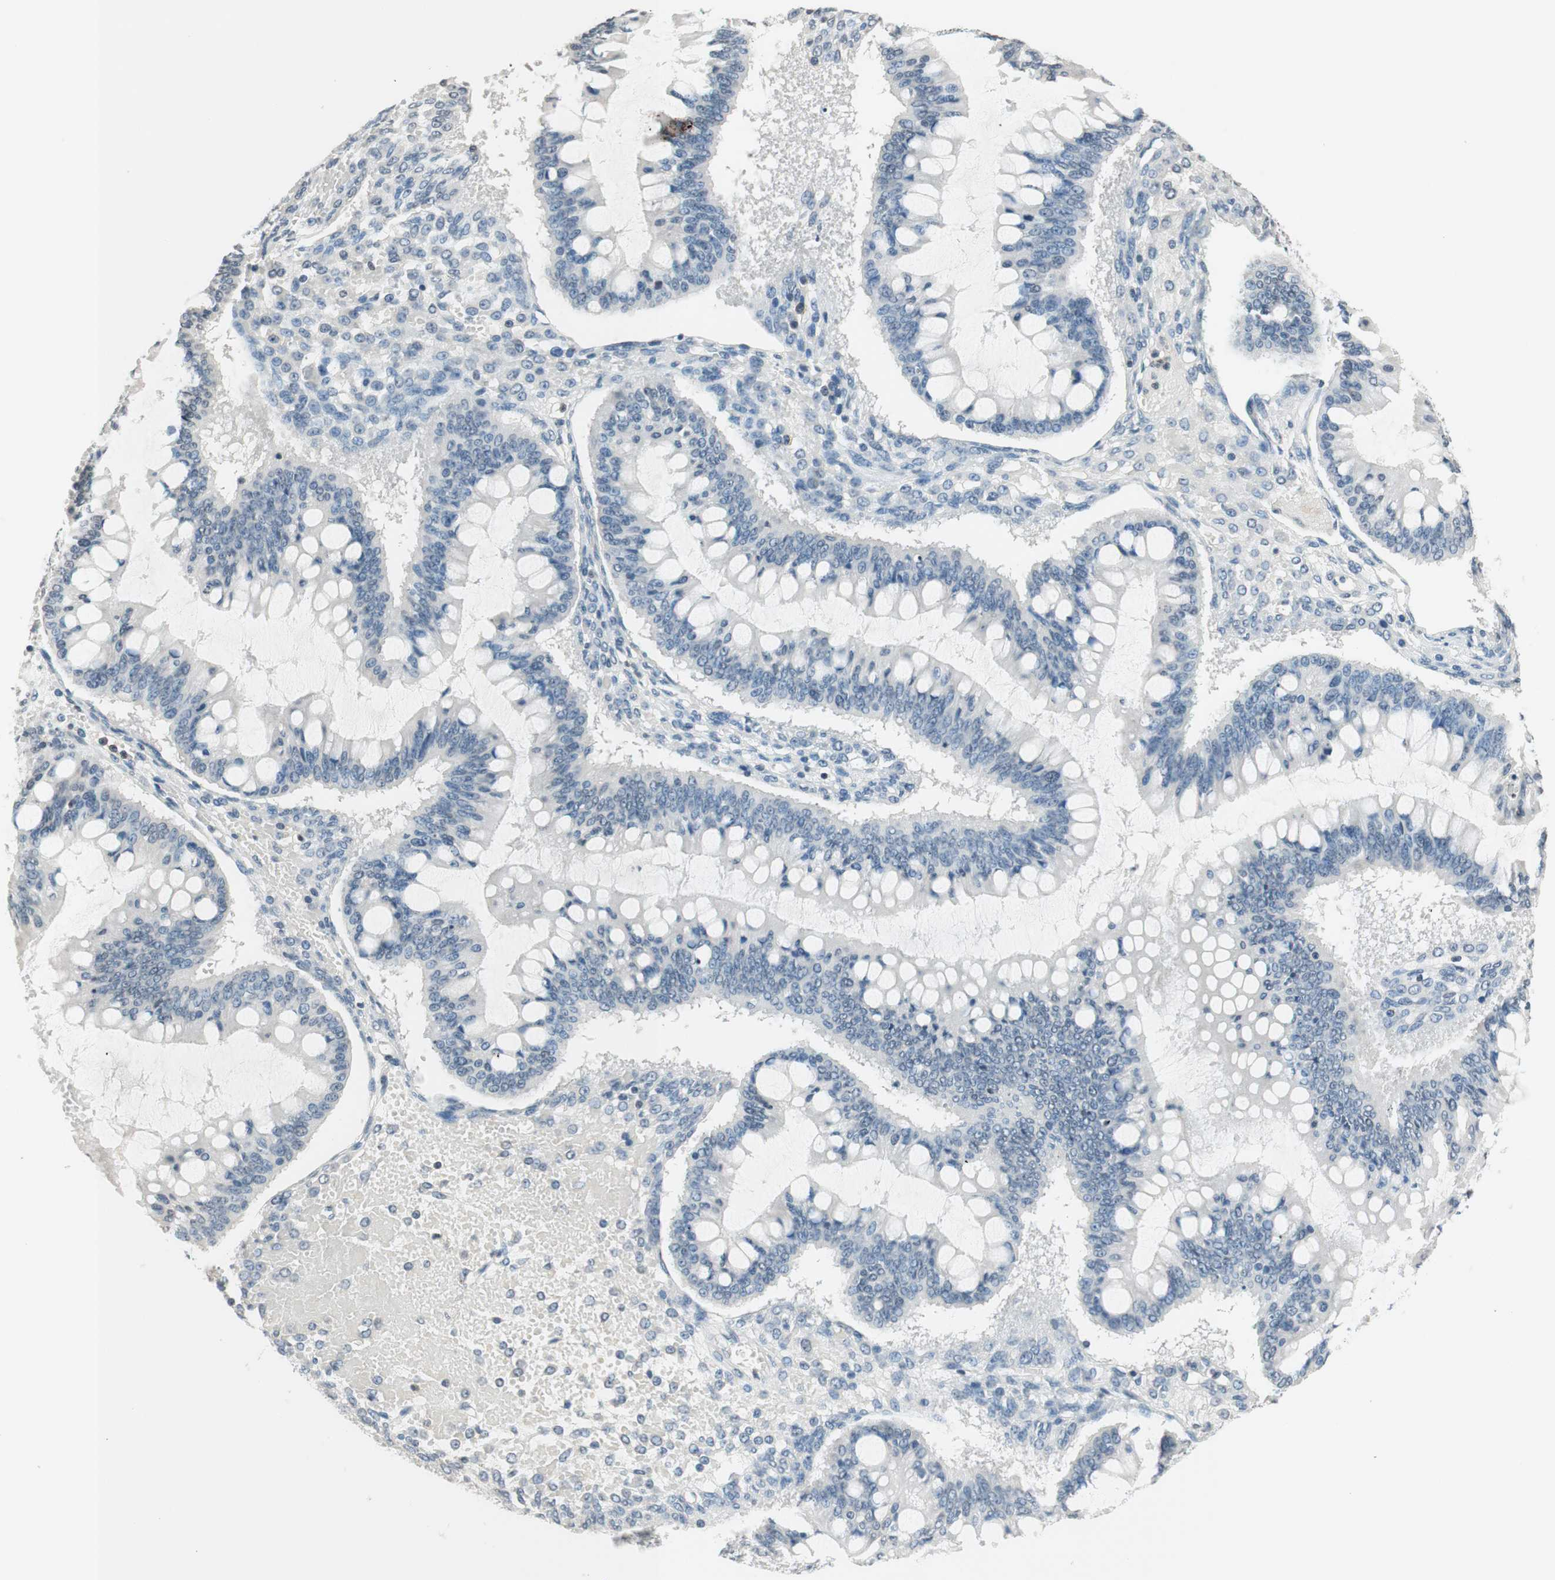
{"staining": {"intensity": "negative", "quantity": "none", "location": "none"}, "tissue": "ovarian cancer", "cell_type": "Tumor cells", "image_type": "cancer", "snomed": [{"axis": "morphology", "description": "Cystadenocarcinoma, mucinous, NOS"}, {"axis": "topography", "description": "Ovary"}], "caption": "A histopathology image of human ovarian mucinous cystadenocarcinoma is negative for staining in tumor cells.", "gene": "WIPF1", "patient": {"sex": "female", "age": 73}}